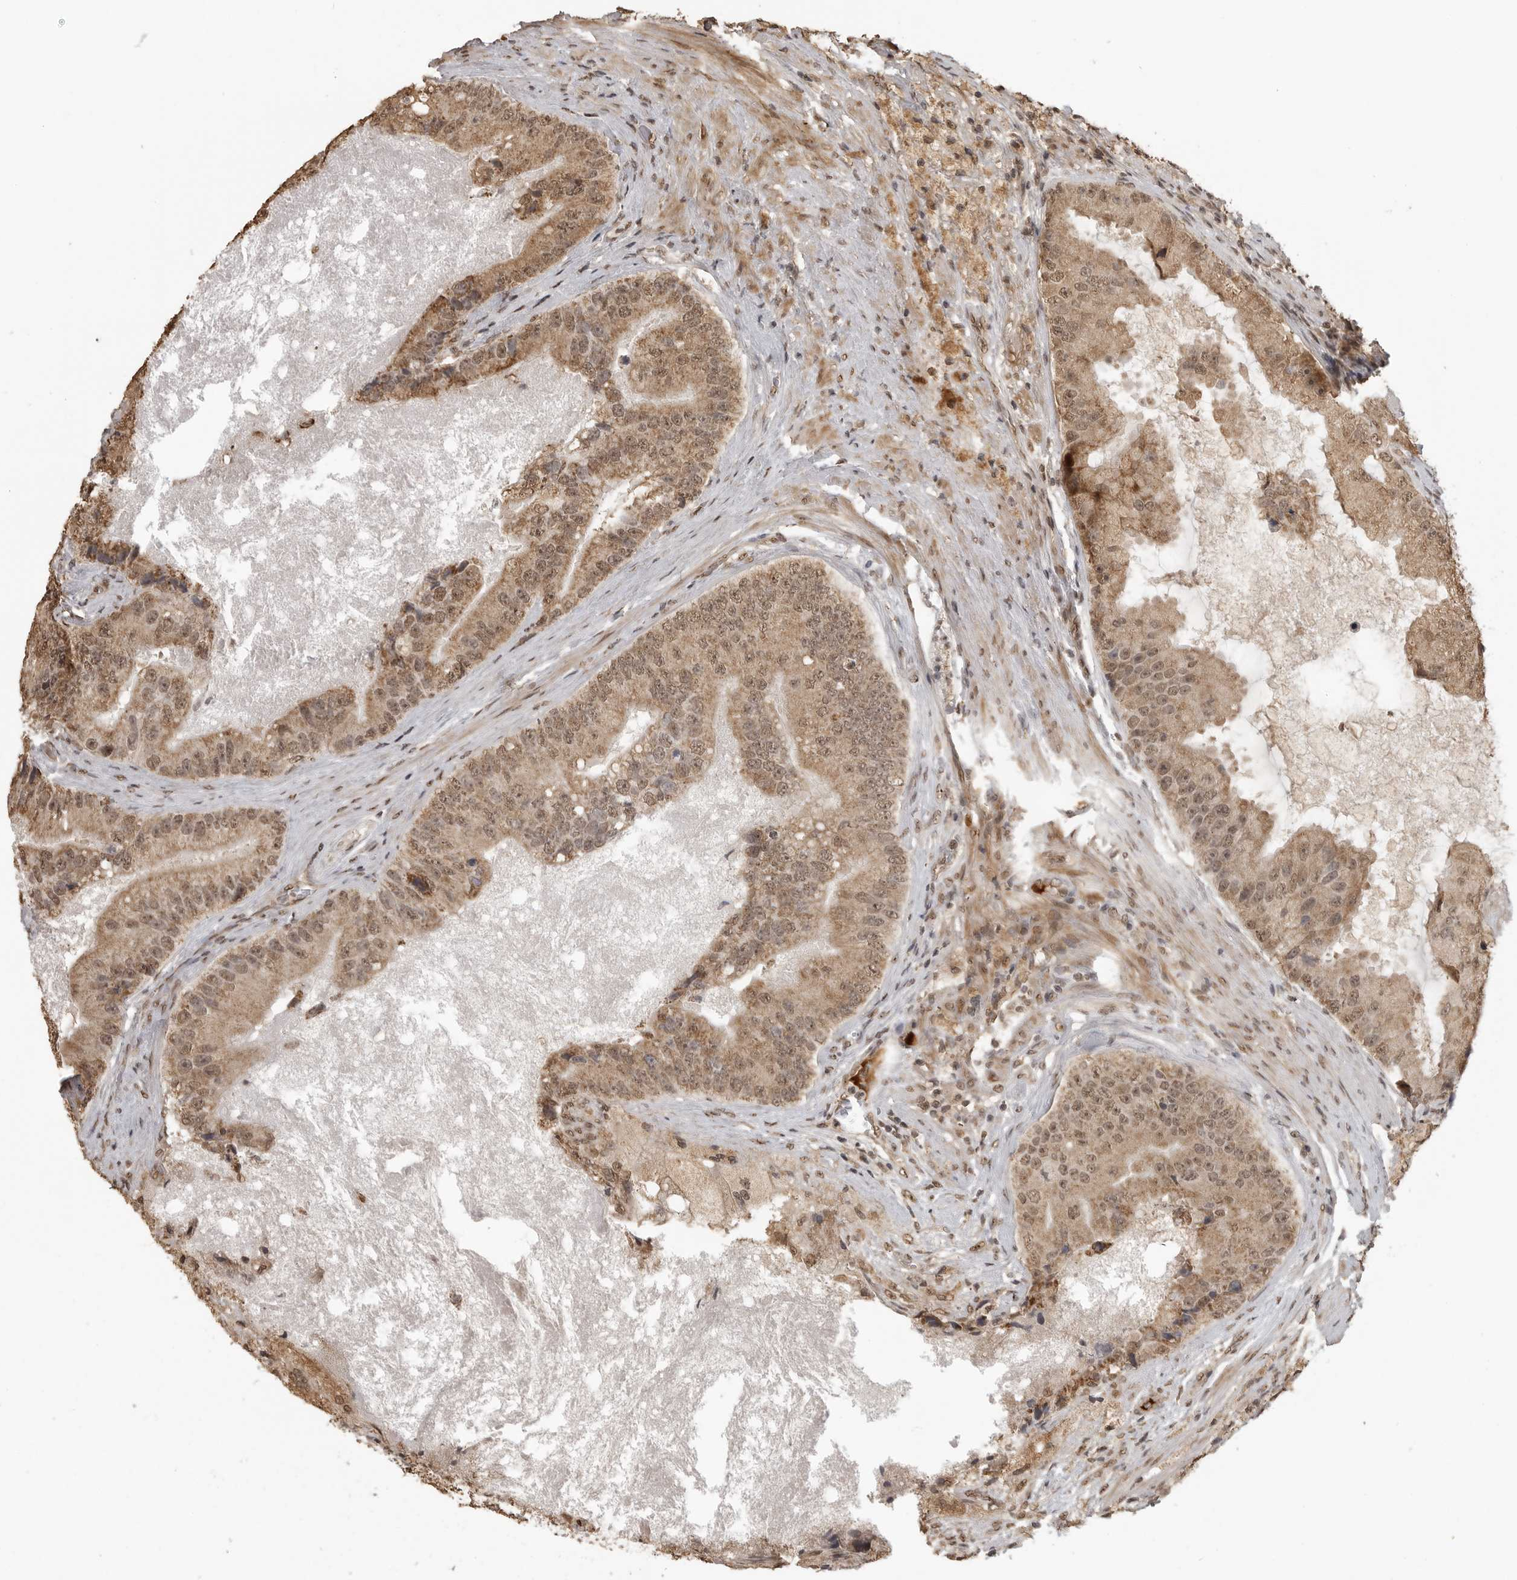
{"staining": {"intensity": "moderate", "quantity": ">75%", "location": "cytoplasmic/membranous,nuclear"}, "tissue": "prostate cancer", "cell_type": "Tumor cells", "image_type": "cancer", "snomed": [{"axis": "morphology", "description": "Adenocarcinoma, High grade"}, {"axis": "topography", "description": "Prostate"}], "caption": "Adenocarcinoma (high-grade) (prostate) stained for a protein (brown) shows moderate cytoplasmic/membranous and nuclear positive staining in about >75% of tumor cells.", "gene": "CLOCK", "patient": {"sex": "male", "age": 70}}